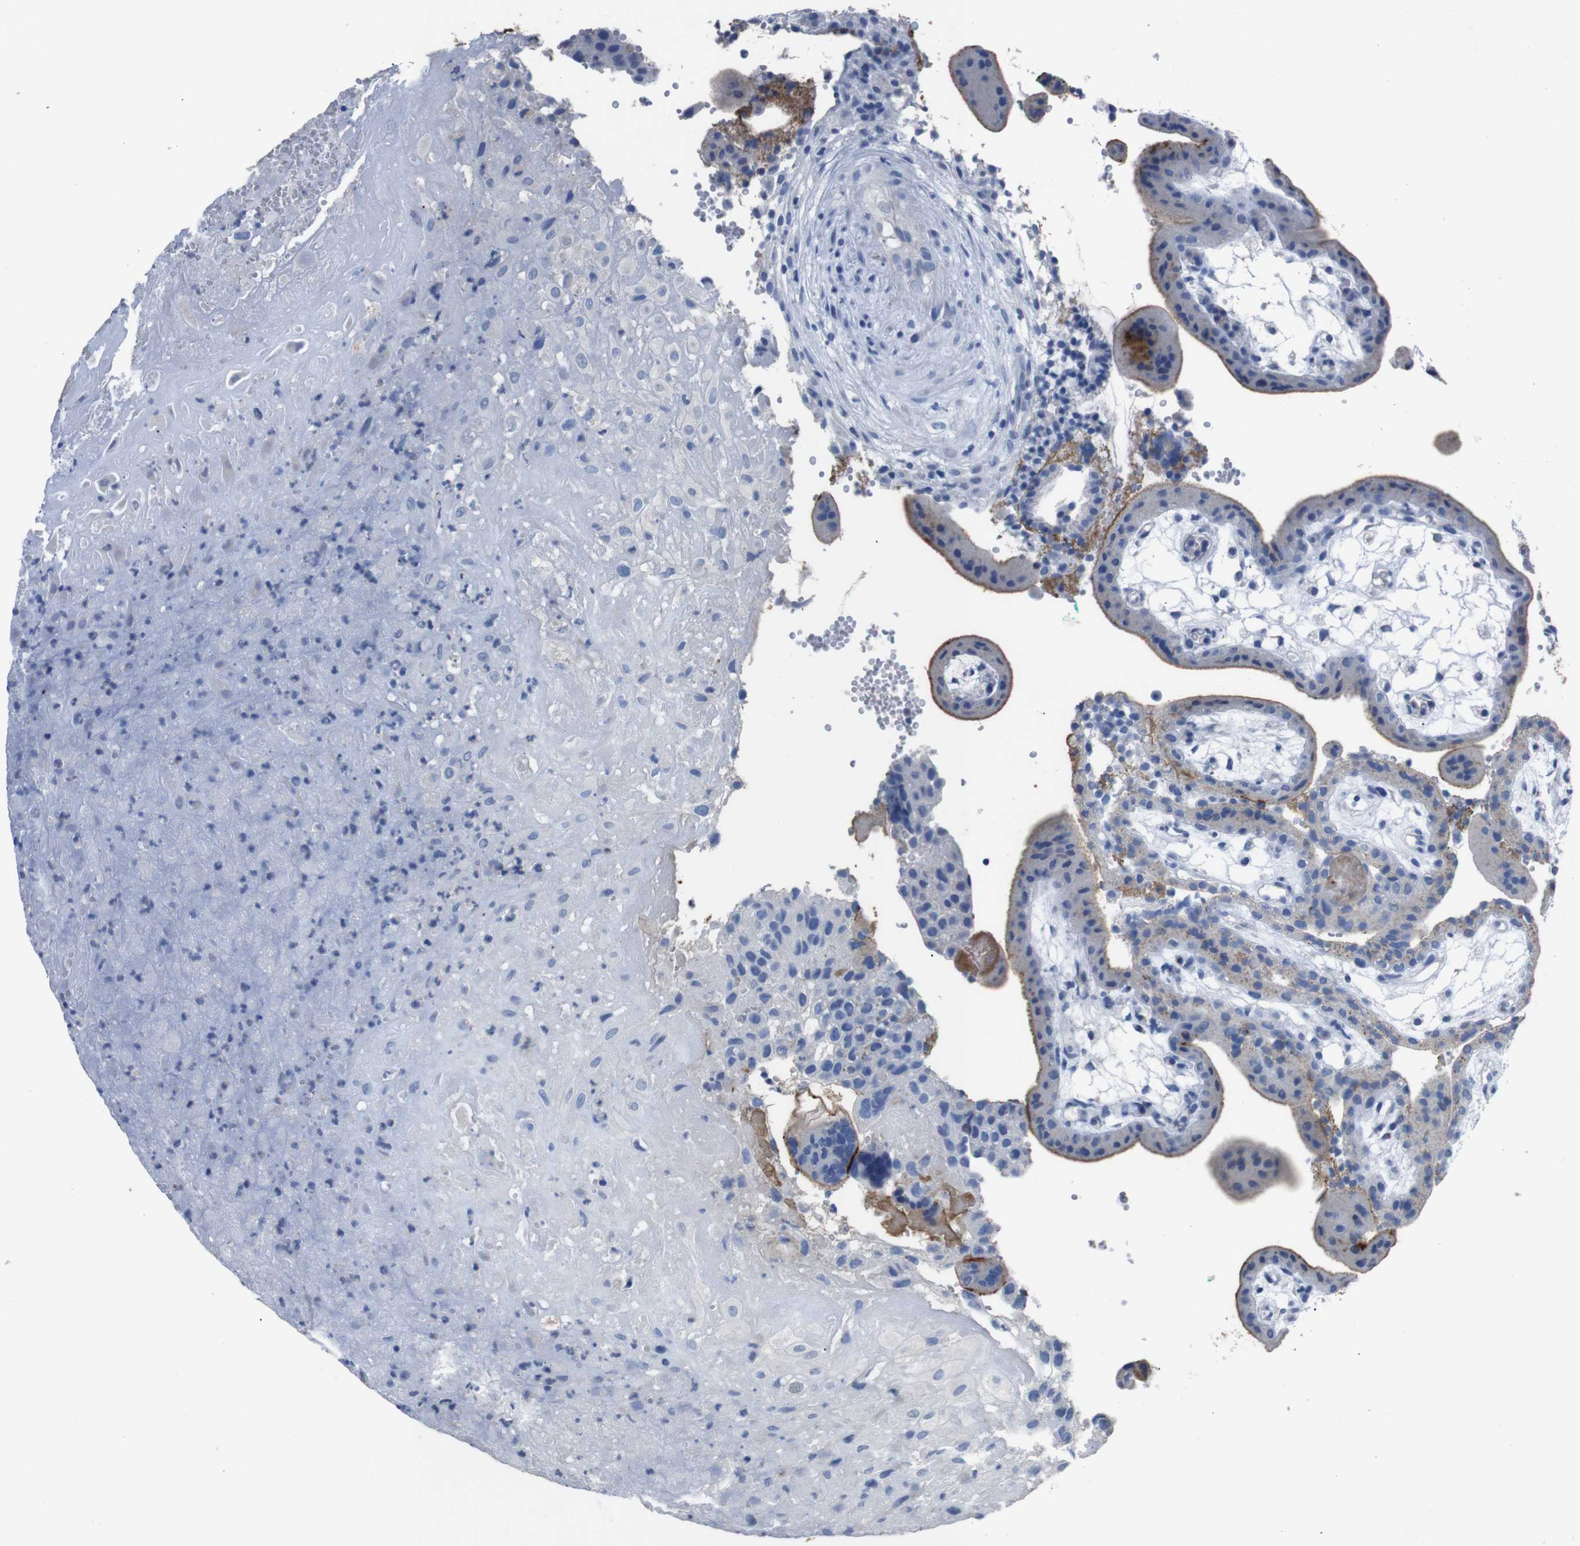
{"staining": {"intensity": "negative", "quantity": "none", "location": "none"}, "tissue": "placenta", "cell_type": "Decidual cells", "image_type": "normal", "snomed": [{"axis": "morphology", "description": "Normal tissue, NOS"}, {"axis": "topography", "description": "Placenta"}], "caption": "The photomicrograph exhibits no significant positivity in decidual cells of placenta.", "gene": "GJB2", "patient": {"sex": "female", "age": 18}}